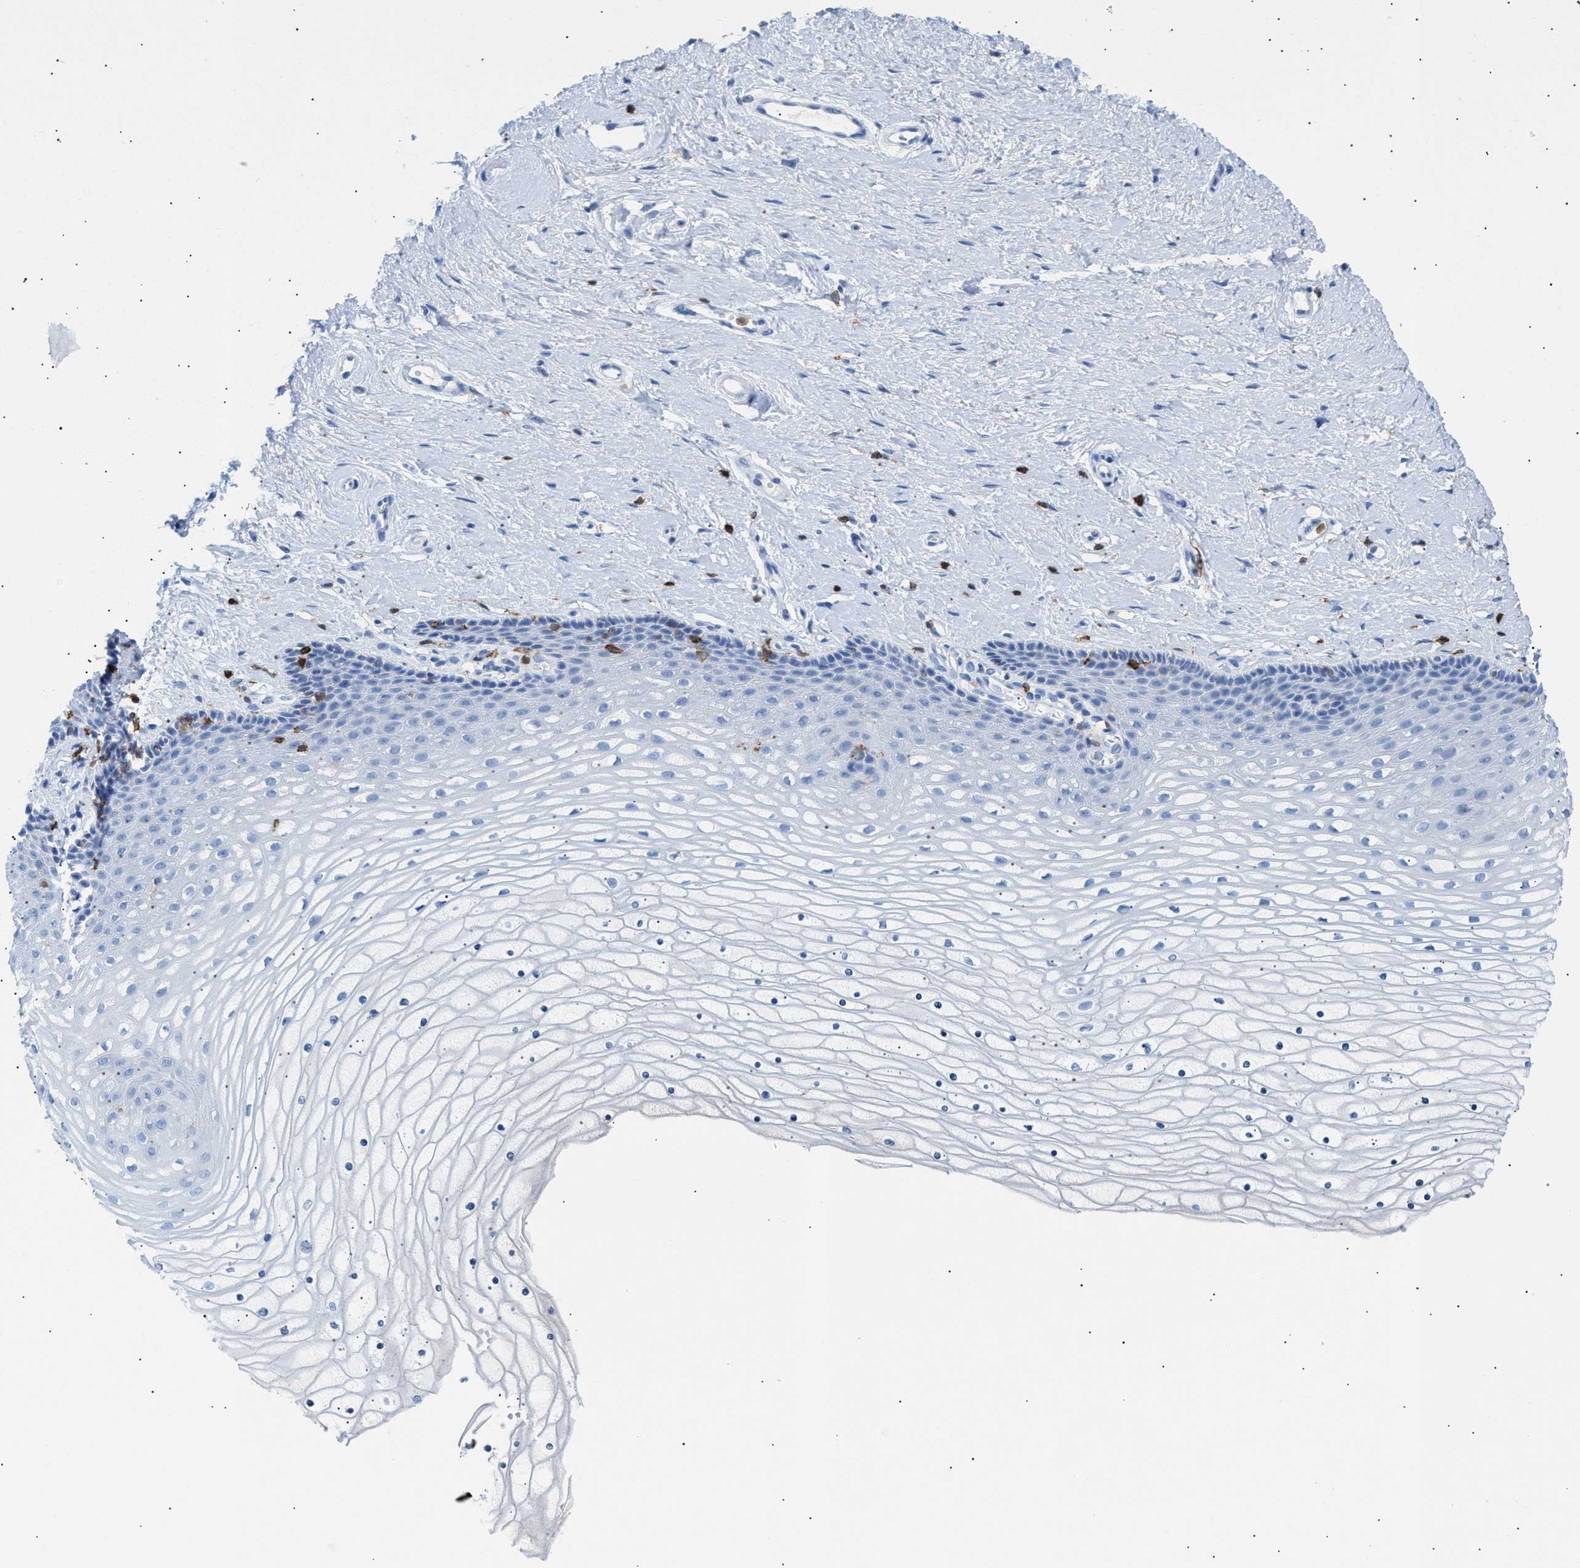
{"staining": {"intensity": "negative", "quantity": "none", "location": "none"}, "tissue": "cervix", "cell_type": "Glandular cells", "image_type": "normal", "snomed": [{"axis": "morphology", "description": "Normal tissue, NOS"}, {"axis": "topography", "description": "Cervix"}], "caption": "Histopathology image shows no protein positivity in glandular cells of normal cervix.", "gene": "LCP1", "patient": {"sex": "female", "age": 39}}